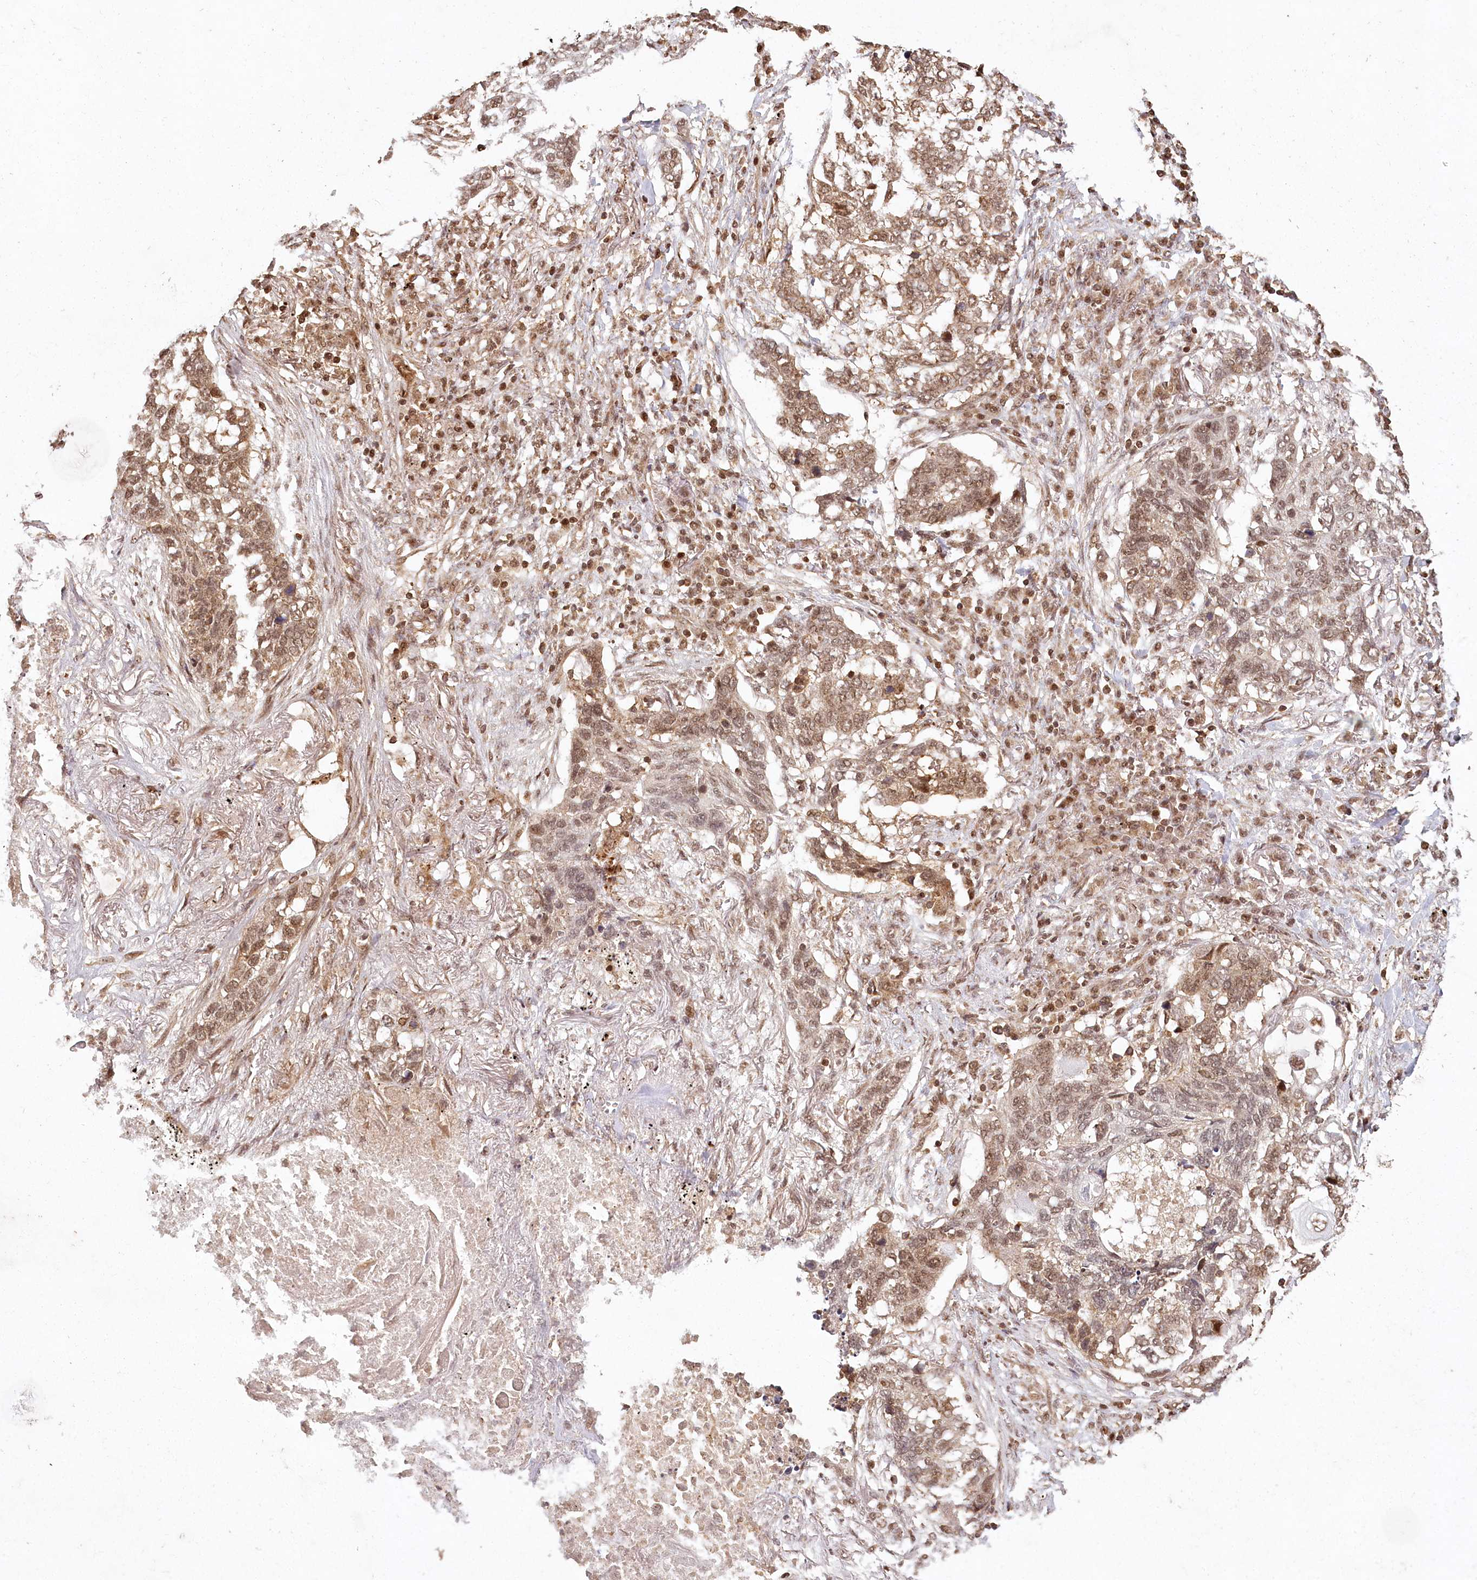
{"staining": {"intensity": "moderate", "quantity": ">75%", "location": "nuclear"}, "tissue": "lung cancer", "cell_type": "Tumor cells", "image_type": "cancer", "snomed": [{"axis": "morphology", "description": "Squamous cell carcinoma, NOS"}, {"axis": "topography", "description": "Lung"}], "caption": "Immunohistochemistry image of lung cancer stained for a protein (brown), which exhibits medium levels of moderate nuclear staining in about >75% of tumor cells.", "gene": "MICU1", "patient": {"sex": "female", "age": 63}}